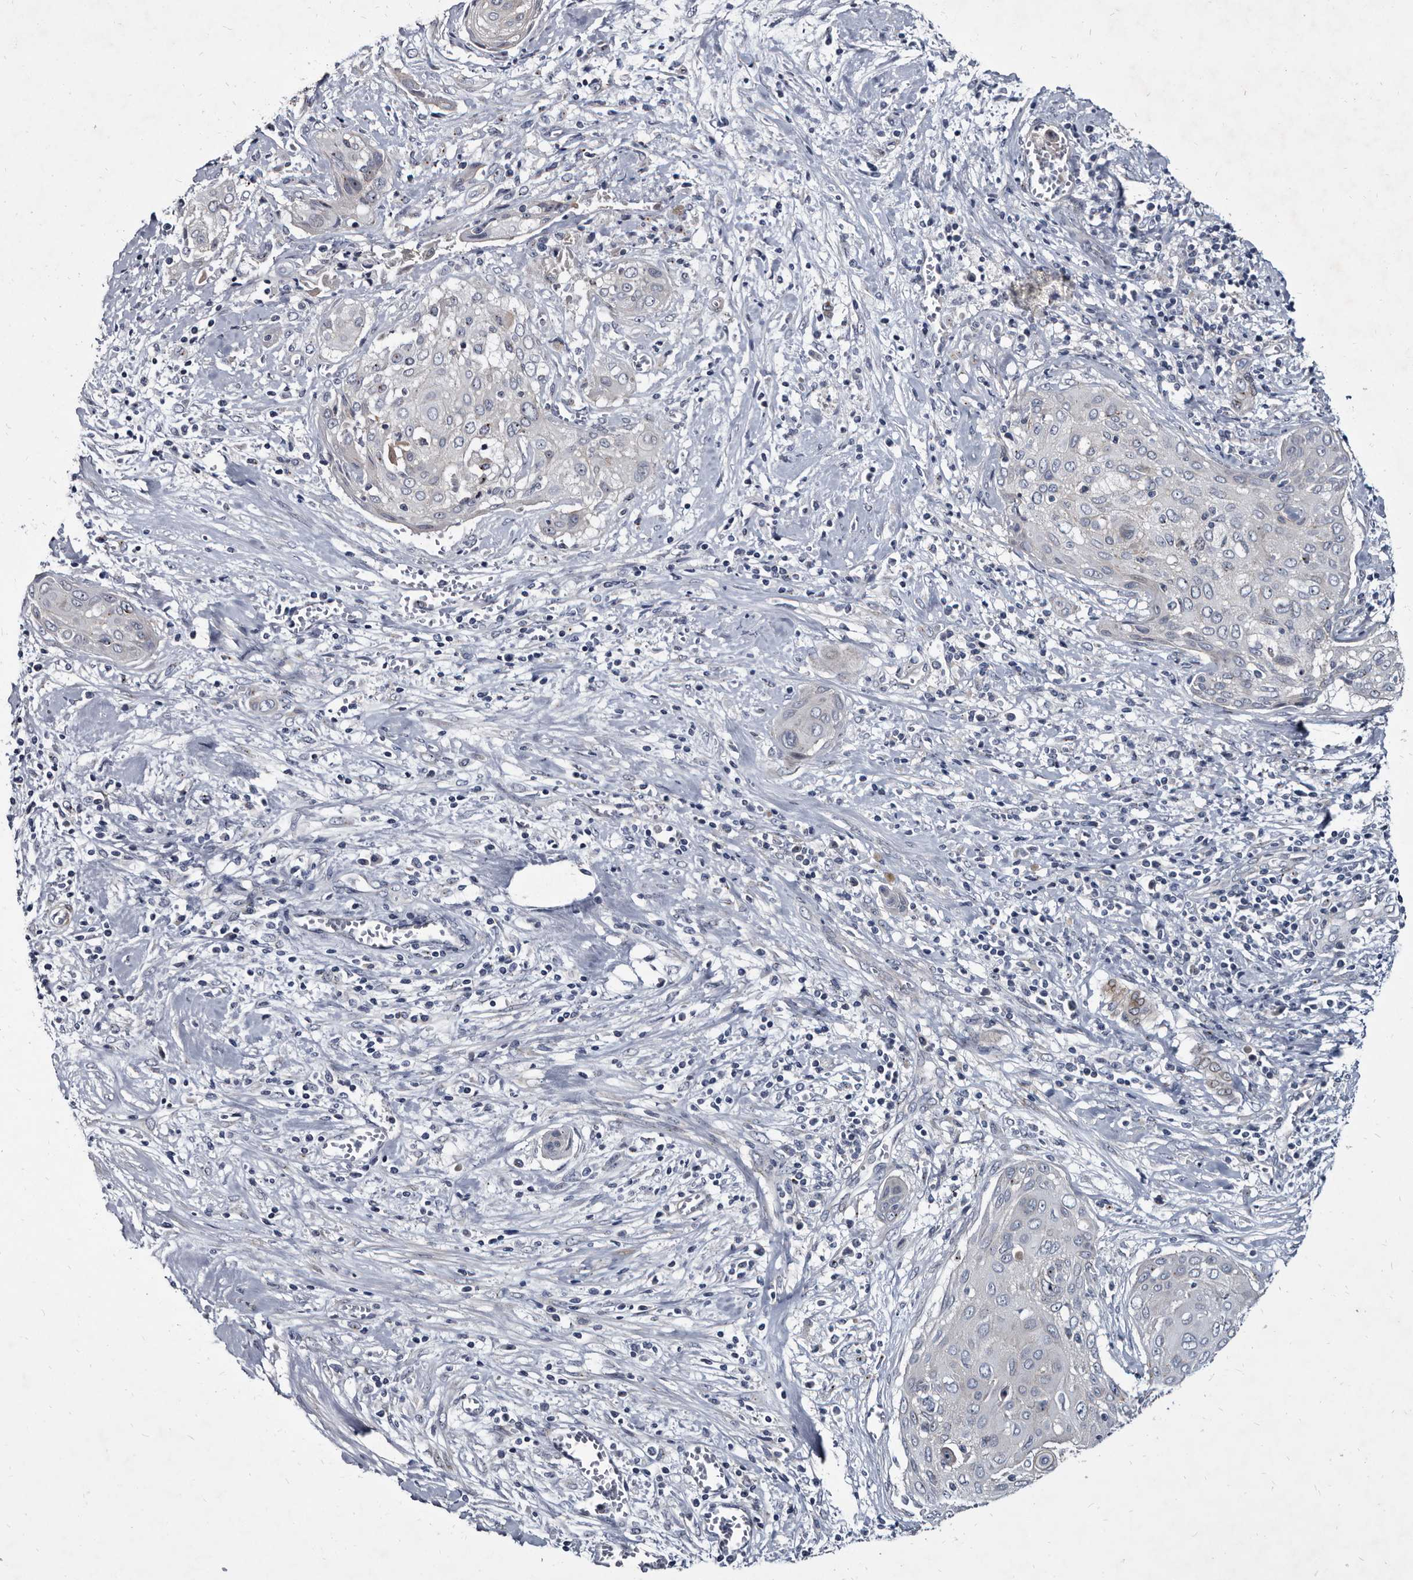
{"staining": {"intensity": "negative", "quantity": "none", "location": "none"}, "tissue": "cervical cancer", "cell_type": "Tumor cells", "image_type": "cancer", "snomed": [{"axis": "morphology", "description": "Squamous cell carcinoma, NOS"}, {"axis": "topography", "description": "Cervix"}], "caption": "Tumor cells are negative for protein expression in human cervical cancer.", "gene": "PRSS8", "patient": {"sex": "female", "age": 55}}